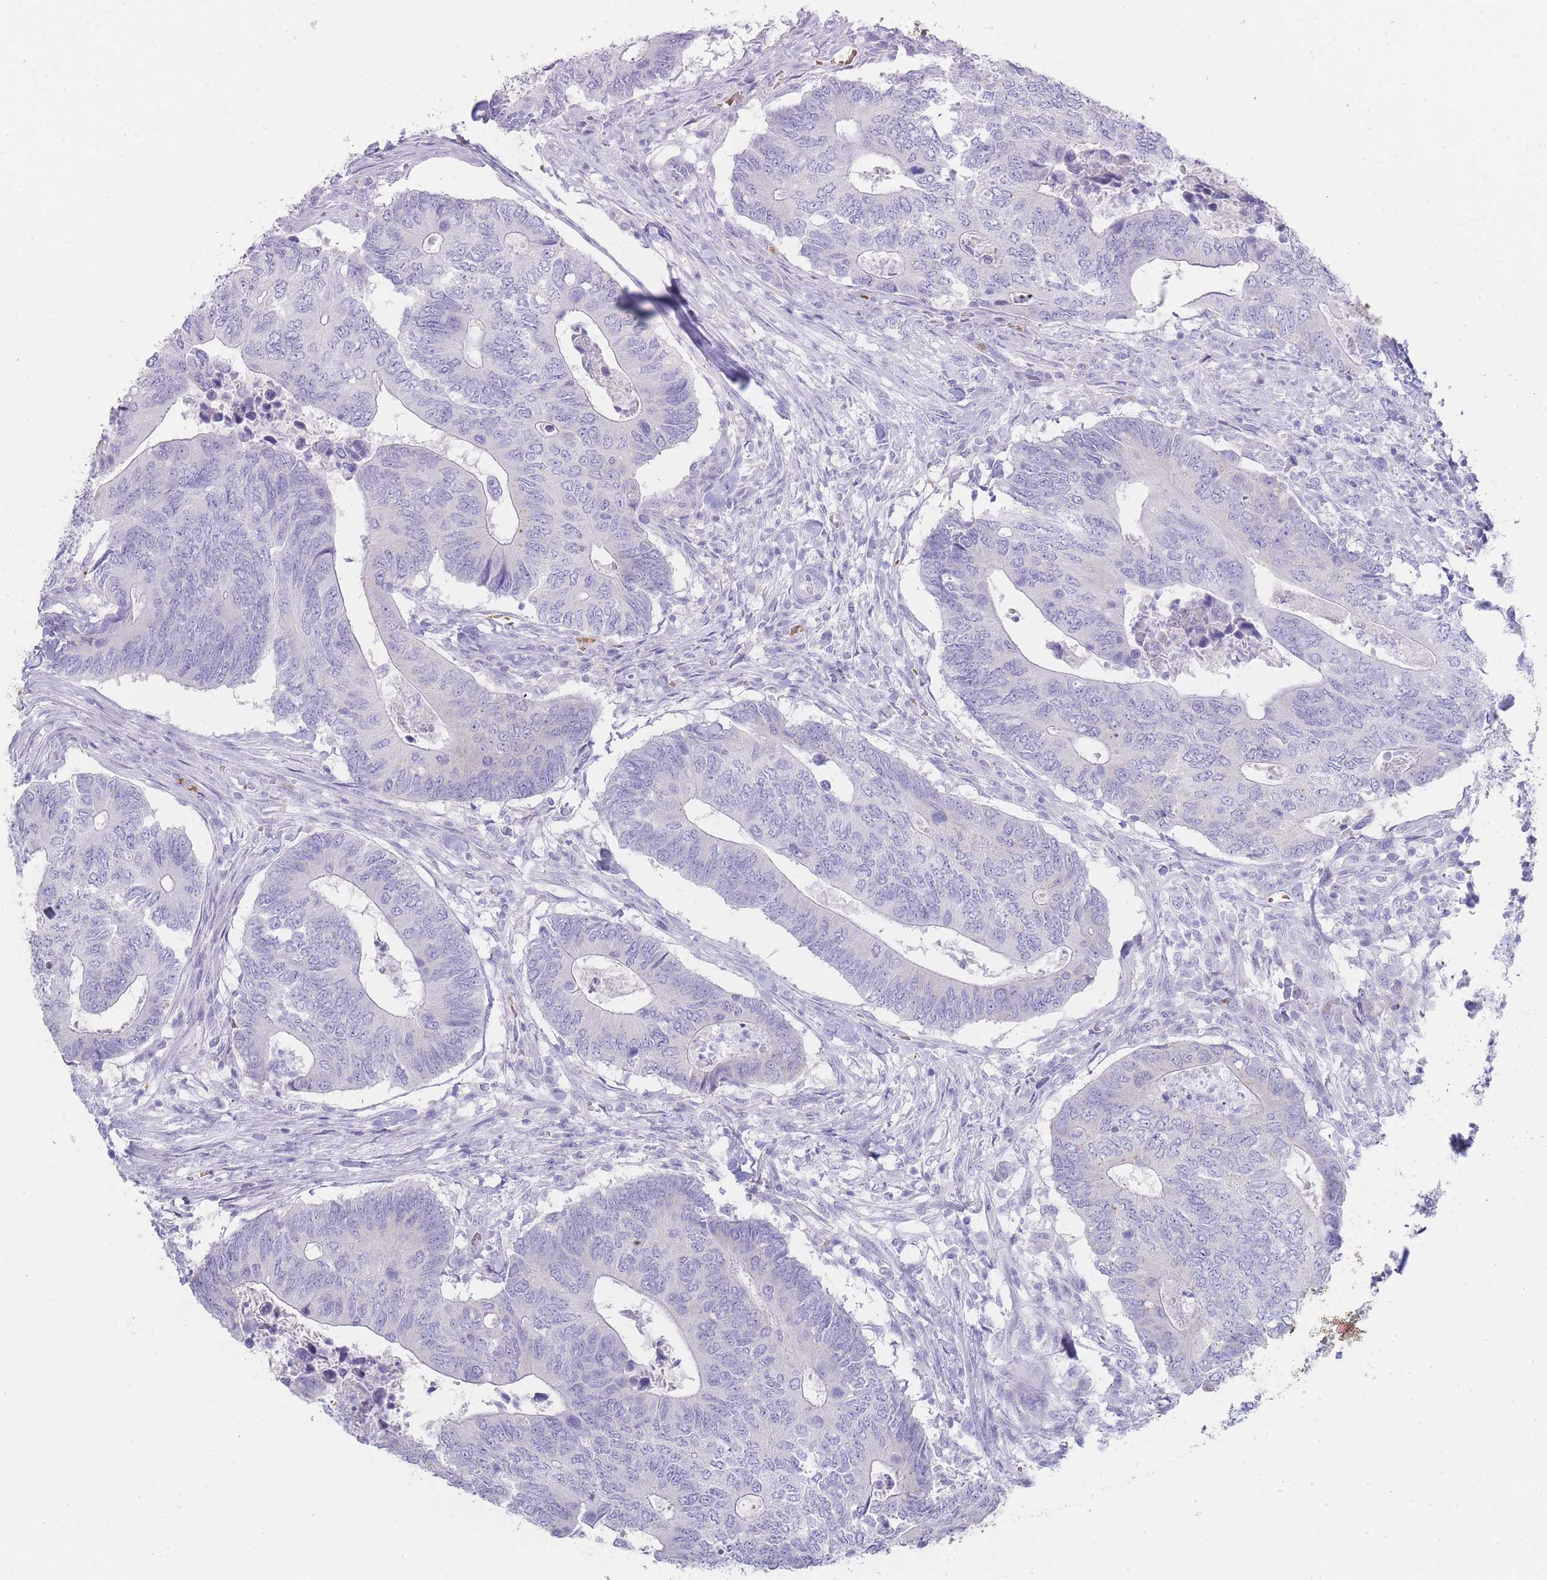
{"staining": {"intensity": "negative", "quantity": "none", "location": "none"}, "tissue": "colorectal cancer", "cell_type": "Tumor cells", "image_type": "cancer", "snomed": [{"axis": "morphology", "description": "Adenocarcinoma, NOS"}, {"axis": "topography", "description": "Colon"}], "caption": "Immunohistochemistry (IHC) of colorectal adenocarcinoma shows no expression in tumor cells.", "gene": "HBG2", "patient": {"sex": "male", "age": 87}}